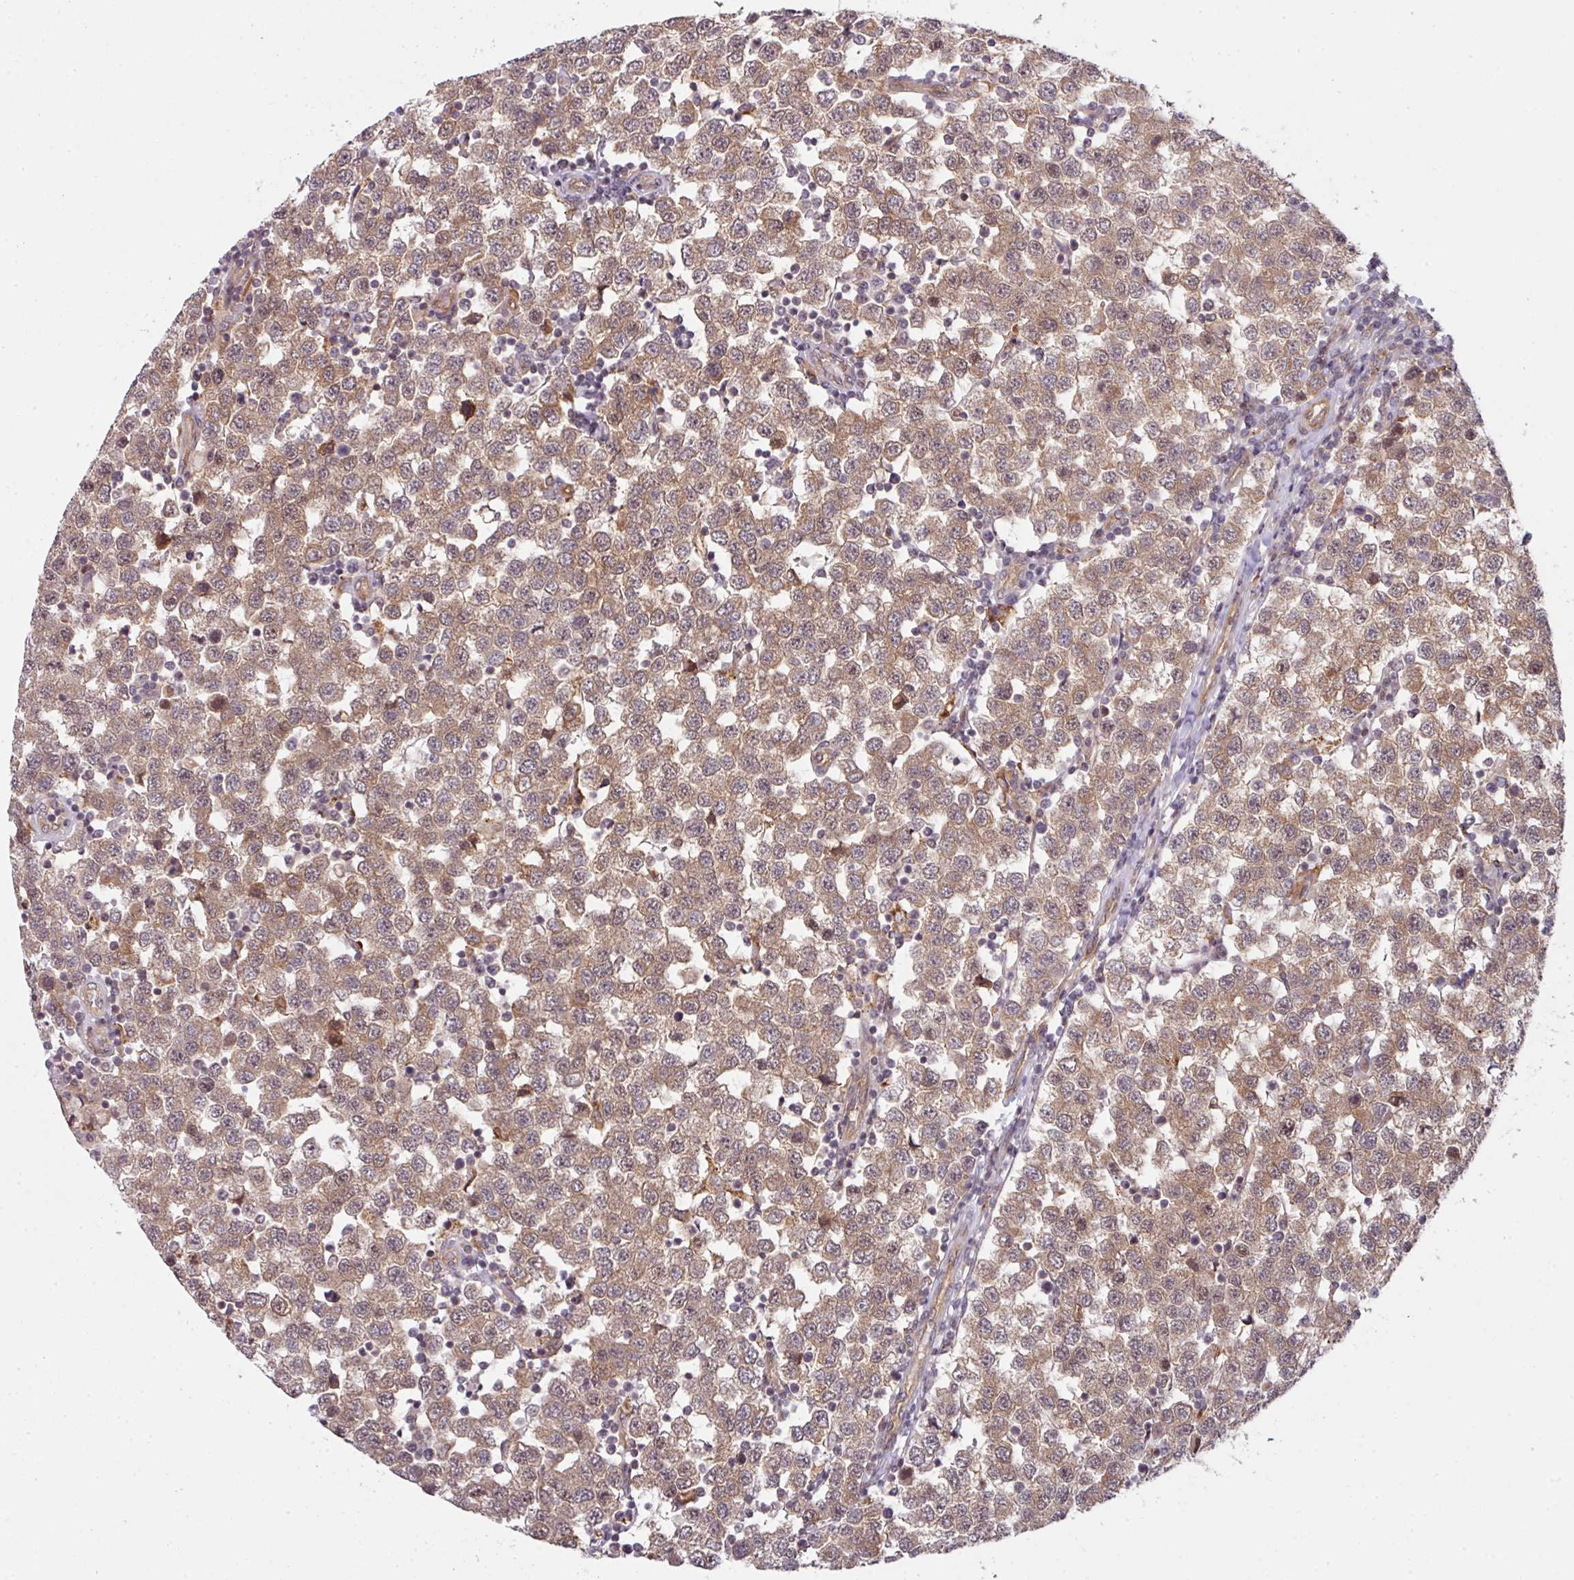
{"staining": {"intensity": "moderate", "quantity": ">75%", "location": "cytoplasmic/membranous"}, "tissue": "testis cancer", "cell_type": "Tumor cells", "image_type": "cancer", "snomed": [{"axis": "morphology", "description": "Seminoma, NOS"}, {"axis": "topography", "description": "Testis"}], "caption": "This histopathology image demonstrates IHC staining of testis seminoma, with medium moderate cytoplasmic/membranous staining in about >75% of tumor cells.", "gene": "CYFIP2", "patient": {"sex": "male", "age": 34}}